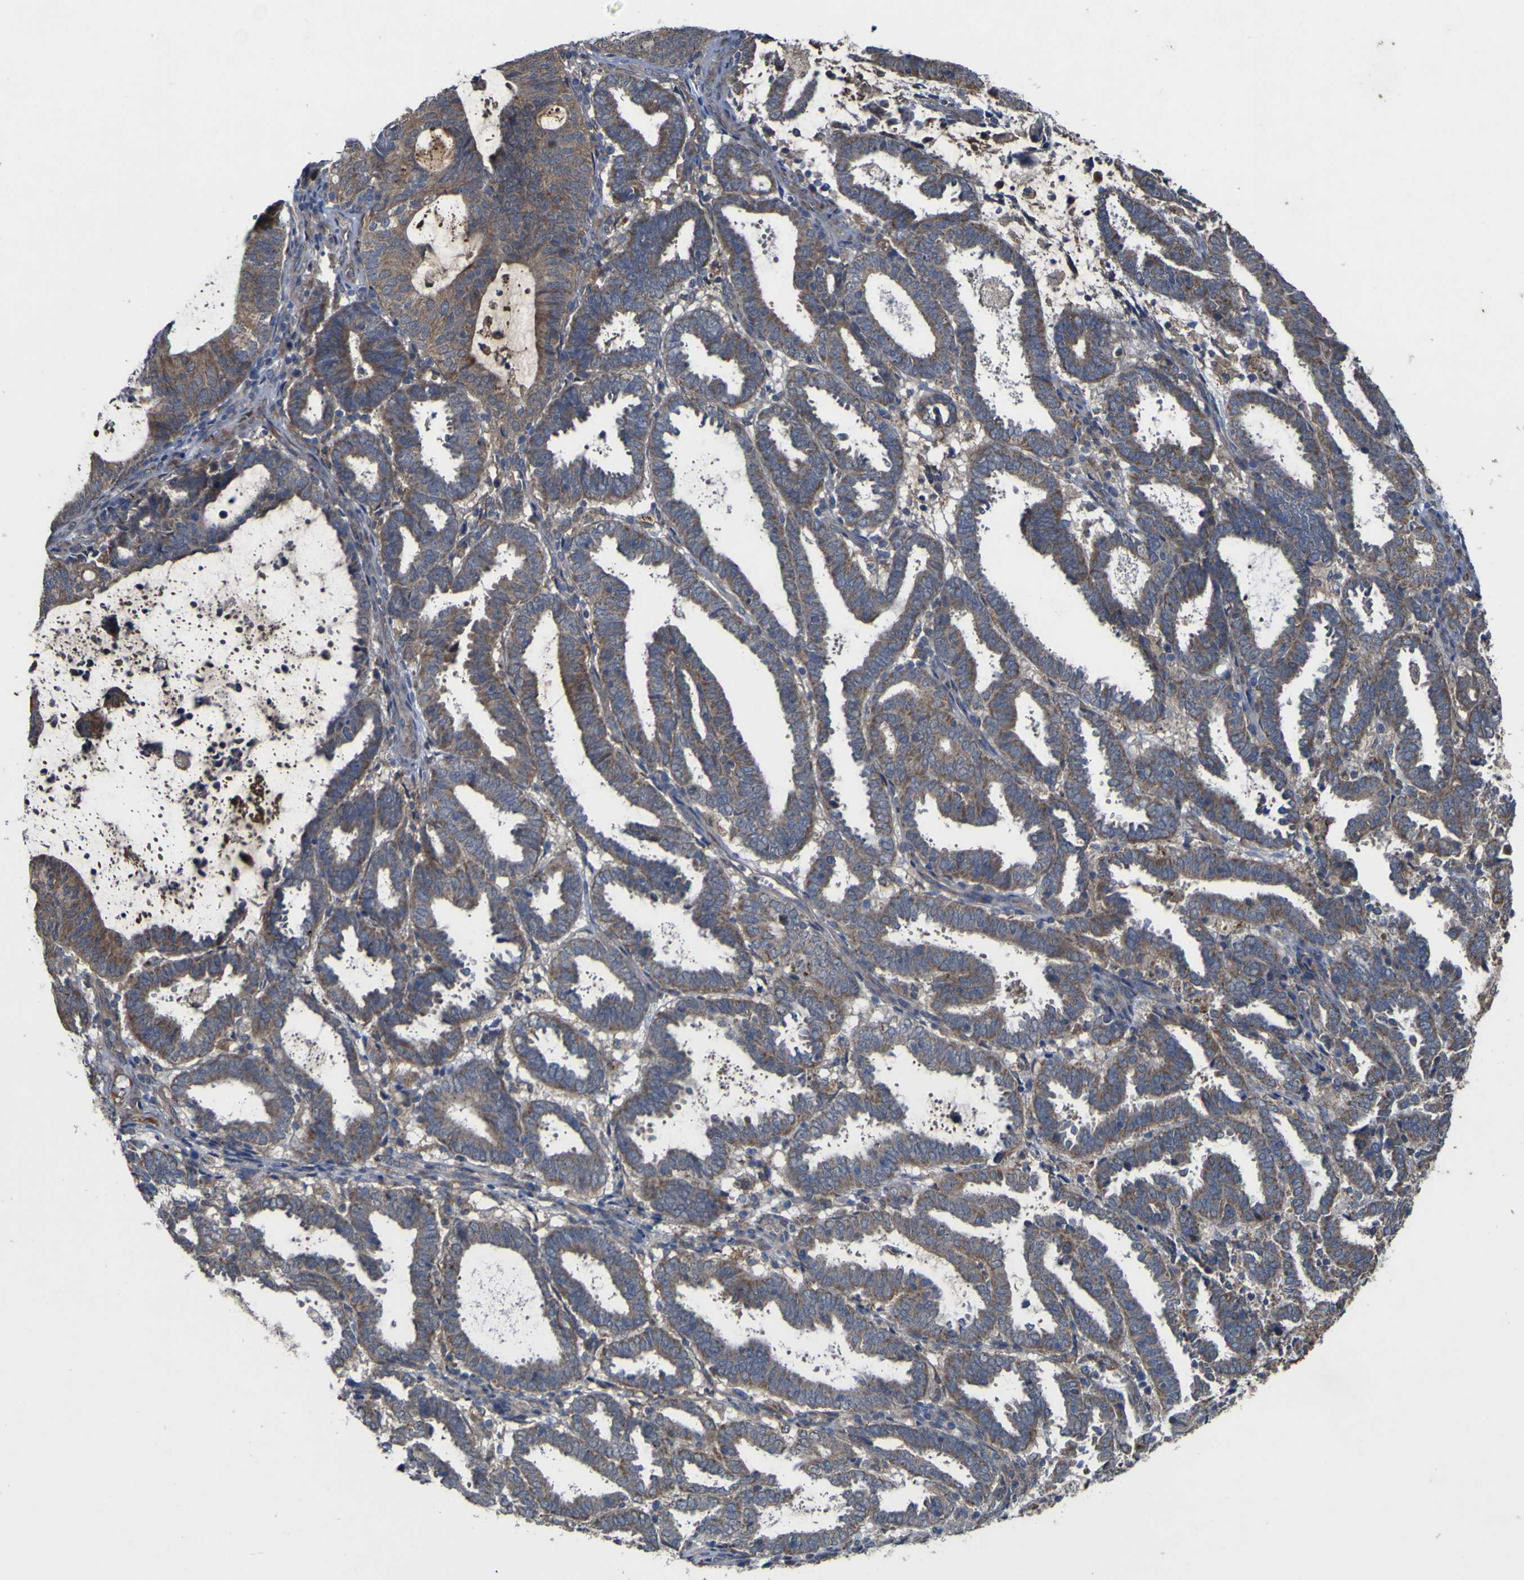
{"staining": {"intensity": "moderate", "quantity": ">75%", "location": "cytoplasmic/membranous"}, "tissue": "endometrial cancer", "cell_type": "Tumor cells", "image_type": "cancer", "snomed": [{"axis": "morphology", "description": "Adenocarcinoma, NOS"}, {"axis": "topography", "description": "Uterus"}], "caption": "IHC staining of endometrial adenocarcinoma, which displays medium levels of moderate cytoplasmic/membranous positivity in about >75% of tumor cells indicating moderate cytoplasmic/membranous protein expression. The staining was performed using DAB (3,3'-diaminobenzidine) (brown) for protein detection and nuclei were counterstained in hematoxylin (blue).", "gene": "IRAK2", "patient": {"sex": "female", "age": 83}}